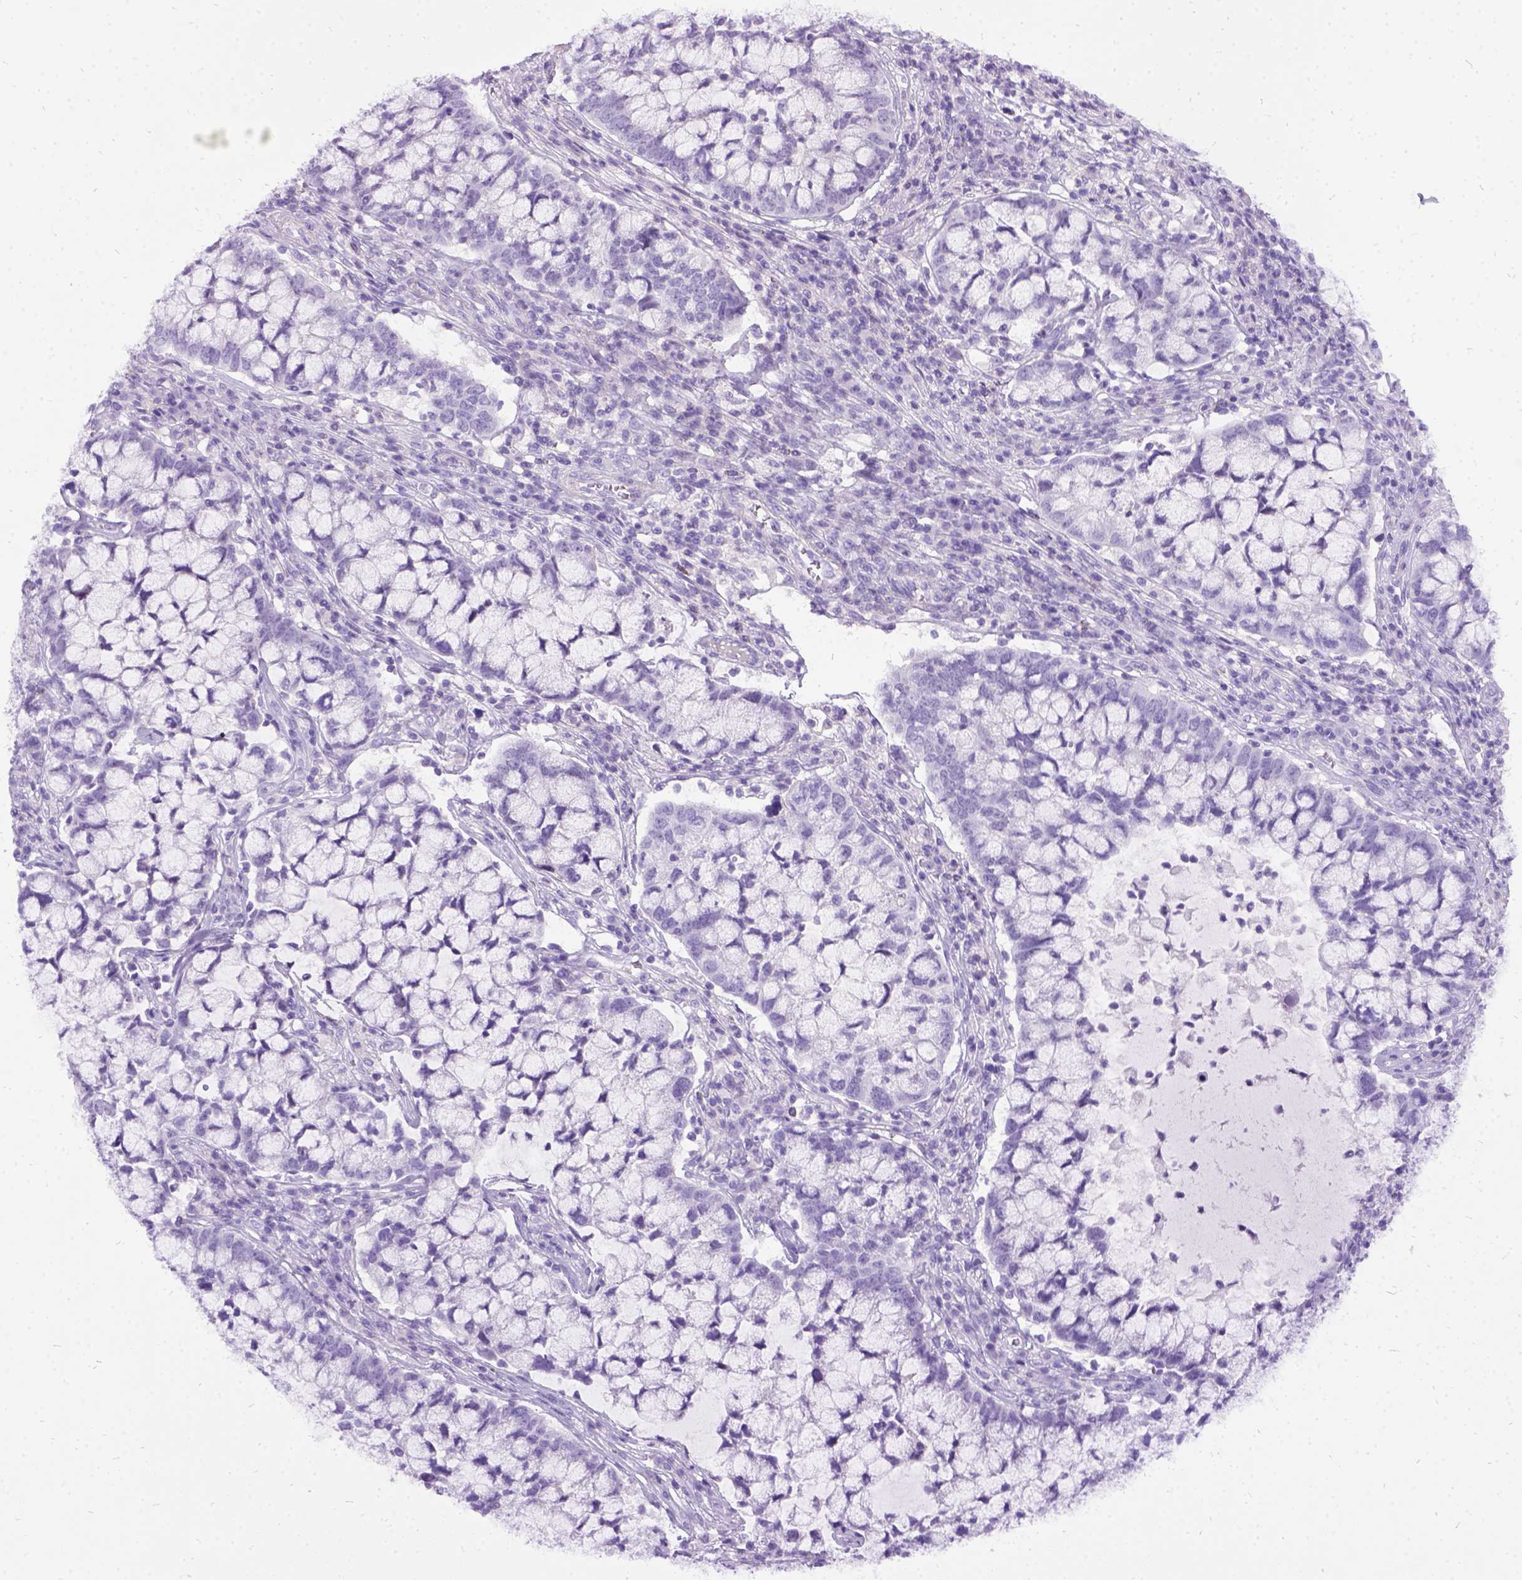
{"staining": {"intensity": "negative", "quantity": "none", "location": "none"}, "tissue": "cervical cancer", "cell_type": "Tumor cells", "image_type": "cancer", "snomed": [{"axis": "morphology", "description": "Adenocarcinoma, NOS"}, {"axis": "topography", "description": "Cervix"}], "caption": "Immunohistochemistry image of neoplastic tissue: adenocarcinoma (cervical) stained with DAB exhibits no significant protein expression in tumor cells. (Immunohistochemistry, brightfield microscopy, high magnification).", "gene": "PRG2", "patient": {"sex": "female", "age": 40}}